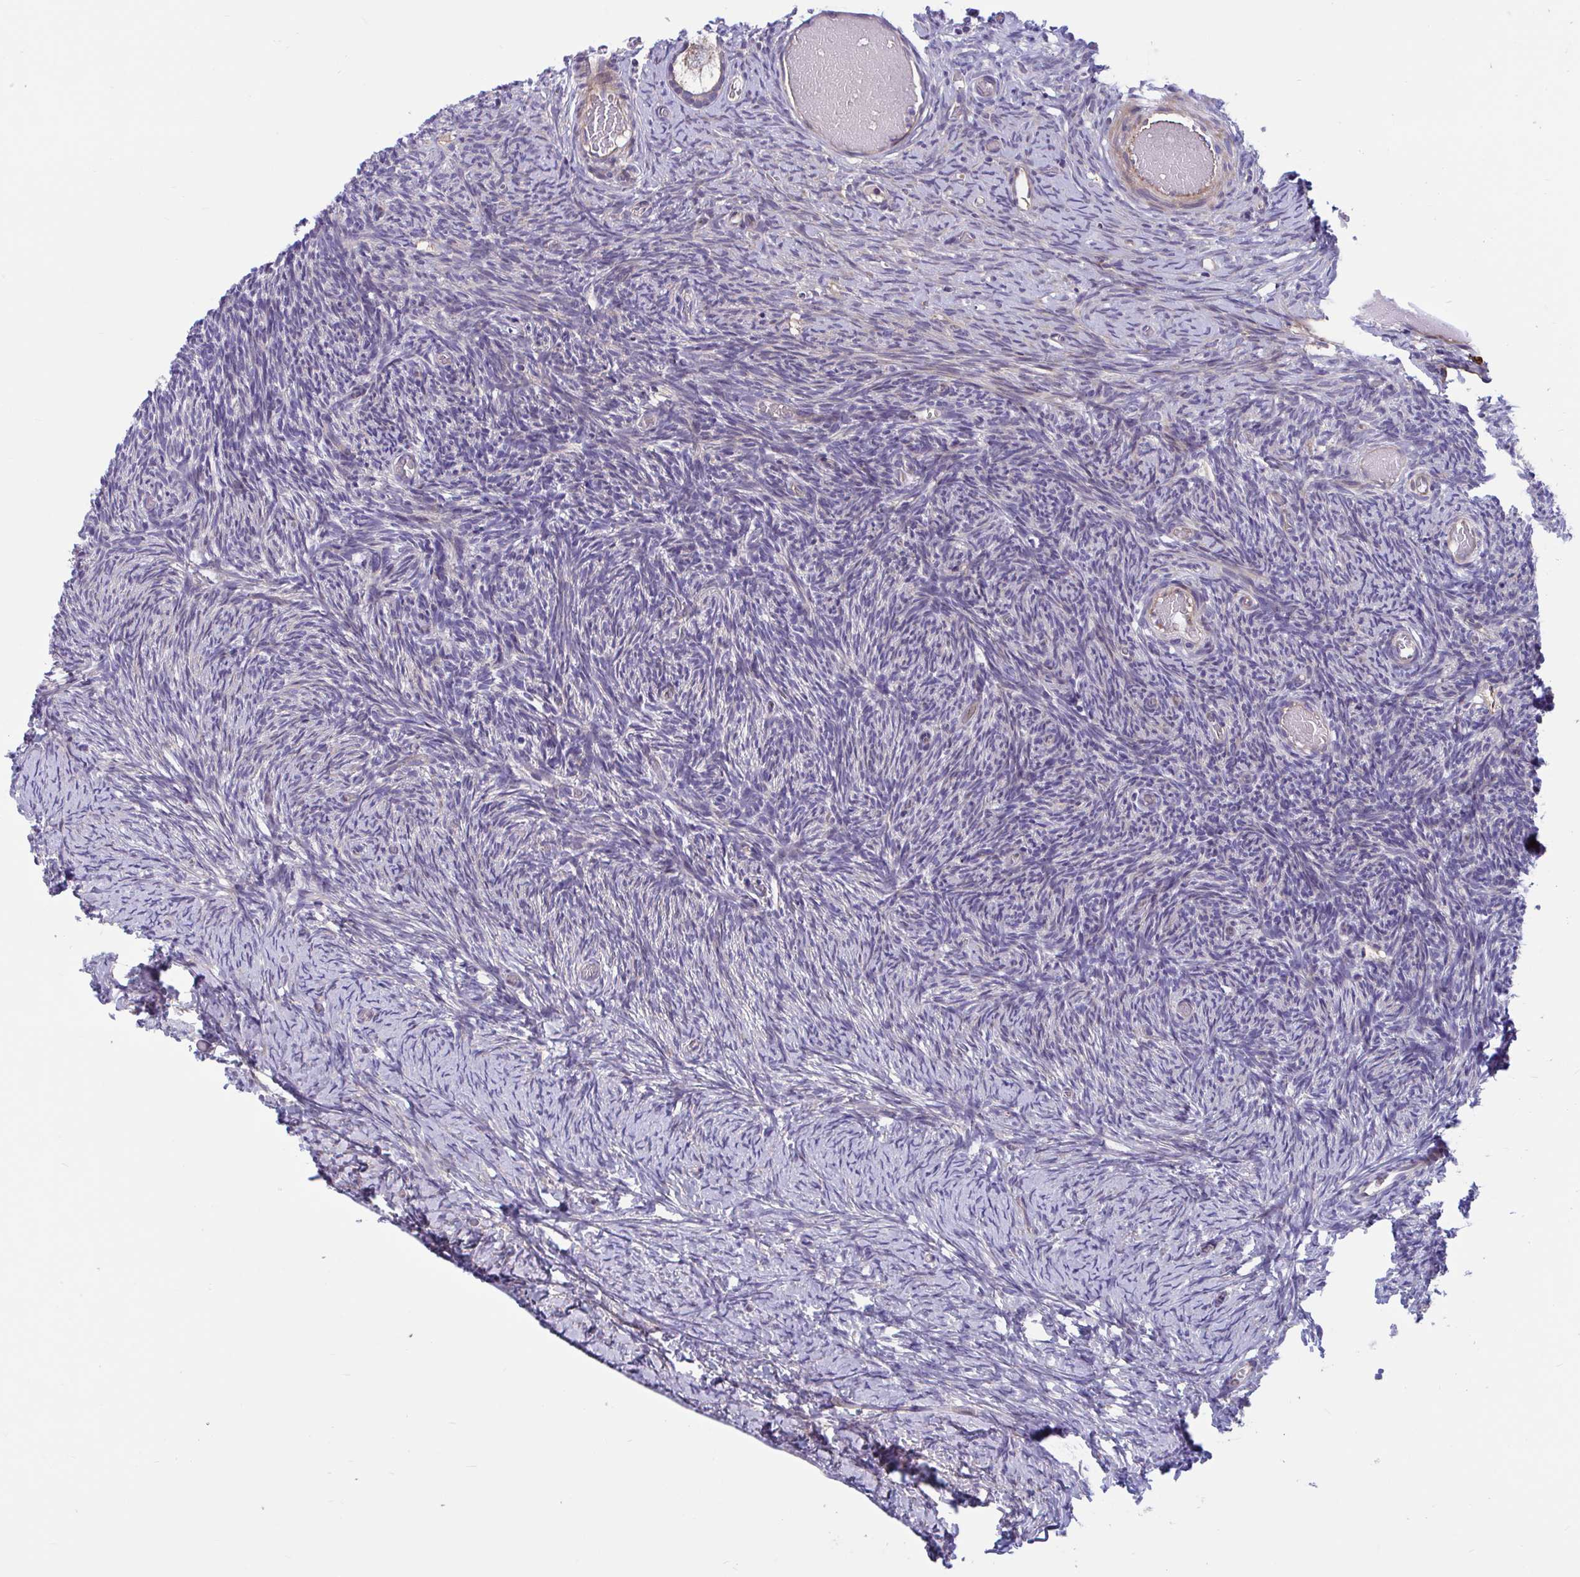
{"staining": {"intensity": "moderate", "quantity": ">75%", "location": "cytoplasmic/membranous"}, "tissue": "ovary", "cell_type": "Follicle cells", "image_type": "normal", "snomed": [{"axis": "morphology", "description": "Normal tissue, NOS"}, {"axis": "topography", "description": "Ovary"}], "caption": "Ovary stained with DAB immunohistochemistry (IHC) reveals medium levels of moderate cytoplasmic/membranous positivity in approximately >75% of follicle cells. Immunohistochemistry (ihc) stains the protein of interest in brown and the nuclei are stained blue.", "gene": "WBP1", "patient": {"sex": "female", "age": 39}}